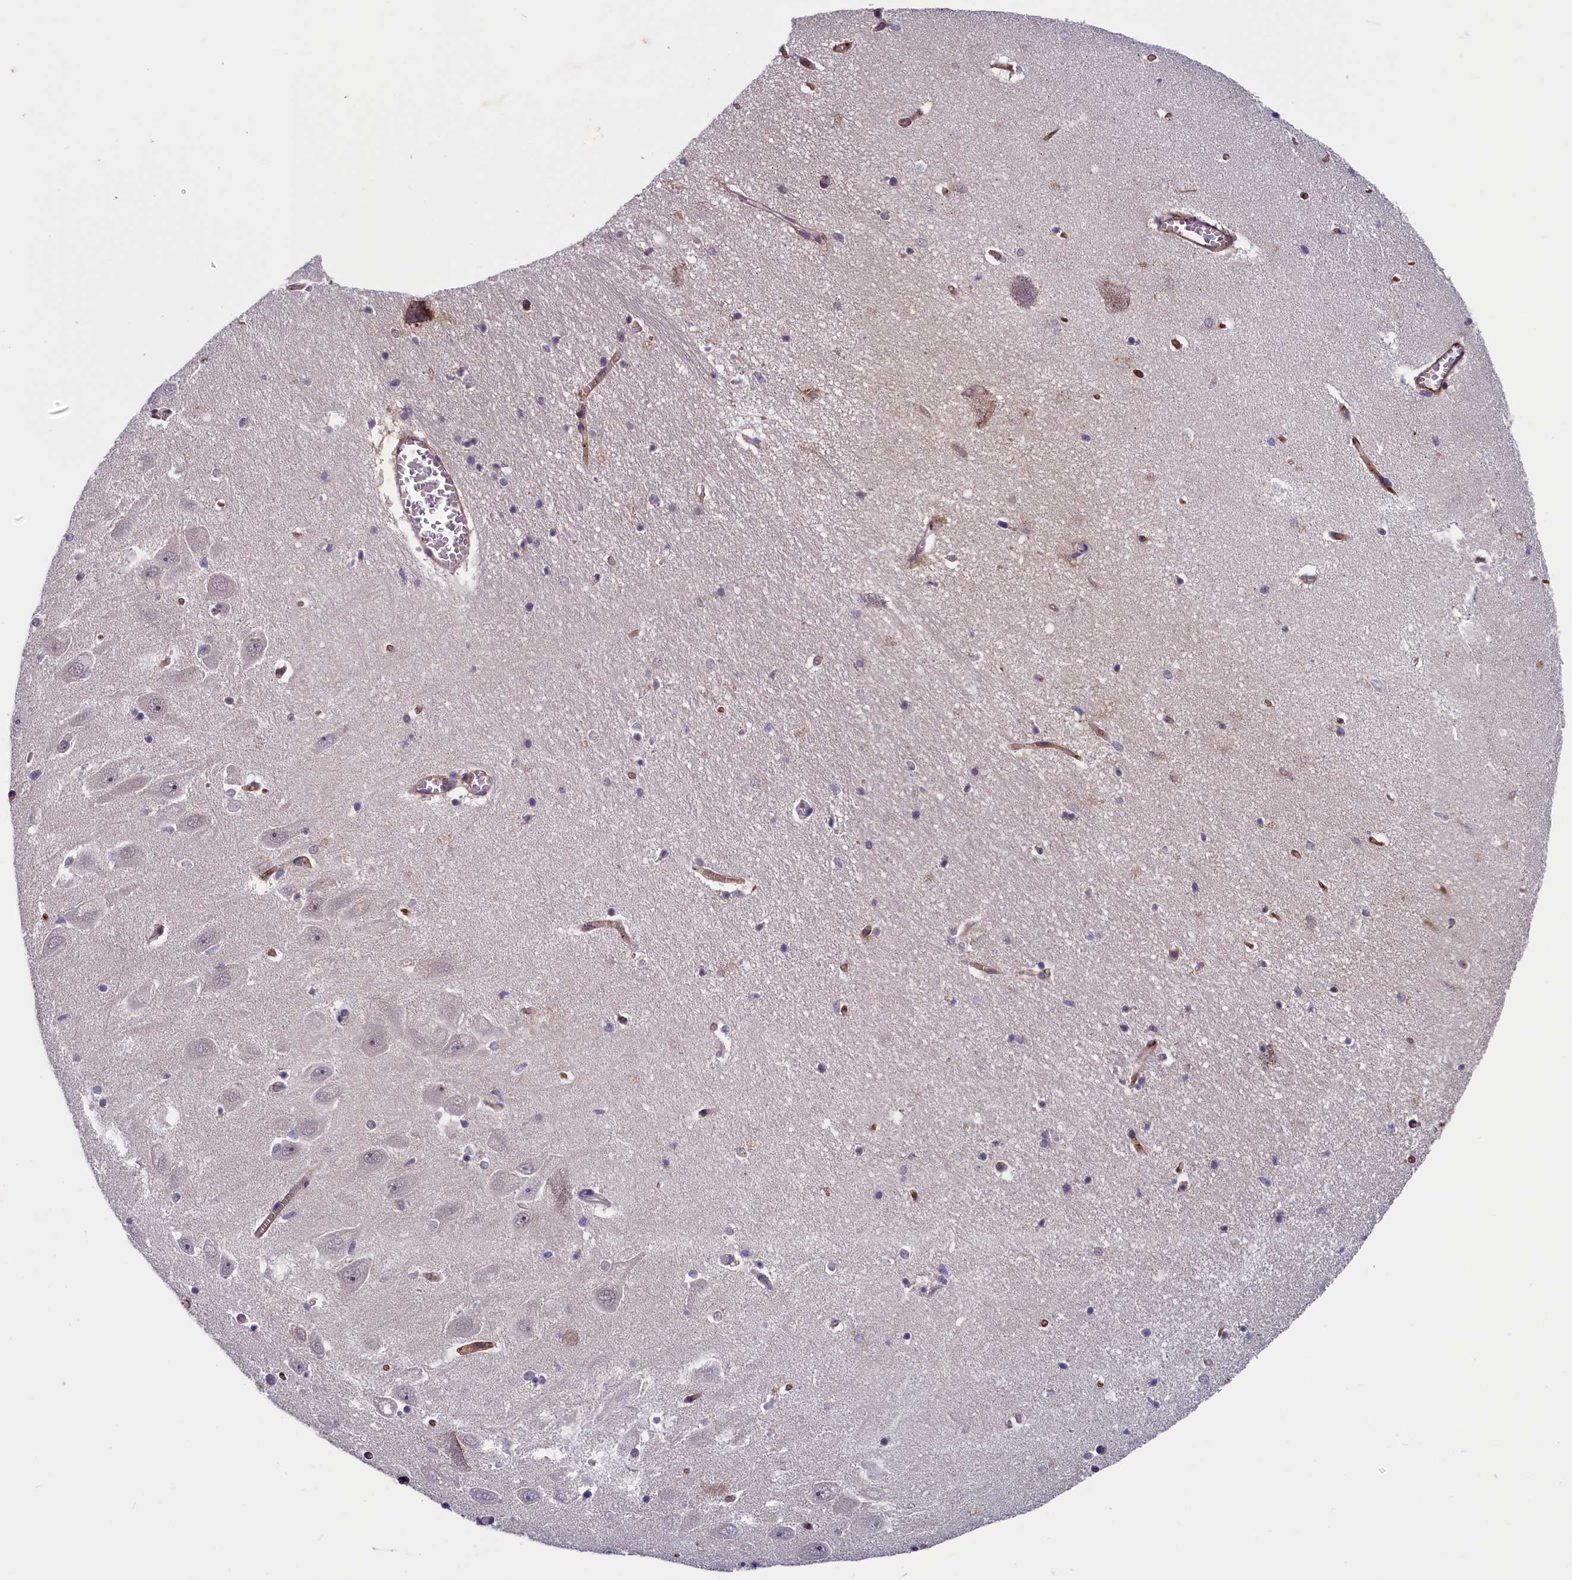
{"staining": {"intensity": "negative", "quantity": "none", "location": "none"}, "tissue": "hippocampus", "cell_type": "Glial cells", "image_type": "normal", "snomed": [{"axis": "morphology", "description": "Normal tissue, NOS"}, {"axis": "topography", "description": "Hippocampus"}], "caption": "Immunohistochemical staining of normal human hippocampus exhibits no significant positivity in glial cells. (DAB (3,3'-diaminobenzidine) immunohistochemistry (IHC) with hematoxylin counter stain).", "gene": "ANKRD39", "patient": {"sex": "female", "age": 64}}